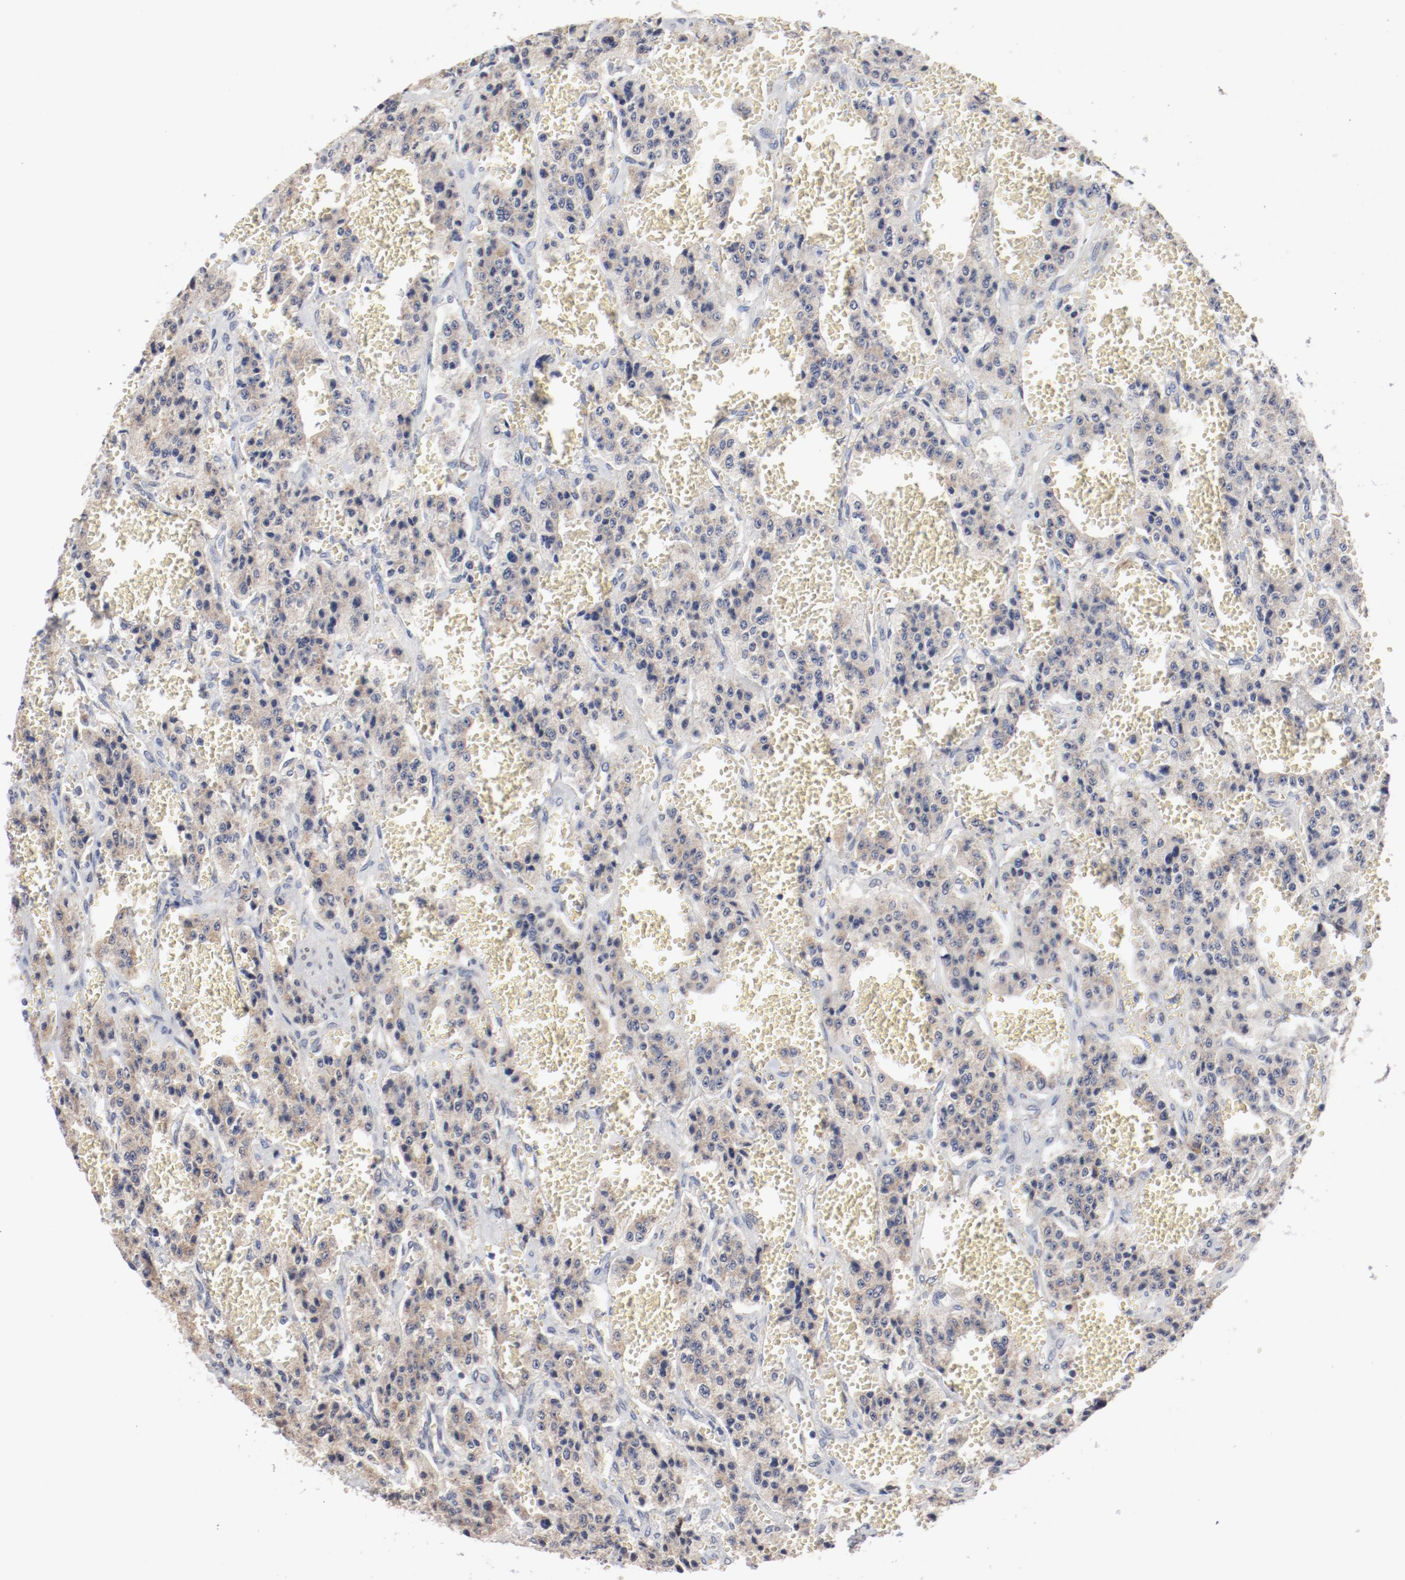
{"staining": {"intensity": "moderate", "quantity": ">75%", "location": "cytoplasmic/membranous"}, "tissue": "carcinoid", "cell_type": "Tumor cells", "image_type": "cancer", "snomed": [{"axis": "morphology", "description": "Carcinoid, malignant, NOS"}, {"axis": "topography", "description": "Small intestine"}], "caption": "High-magnification brightfield microscopy of malignant carcinoid stained with DAB (brown) and counterstained with hematoxylin (blue). tumor cells exhibit moderate cytoplasmic/membranous staining is present in approximately>75% of cells.", "gene": "AK7", "patient": {"sex": "male", "age": 52}}